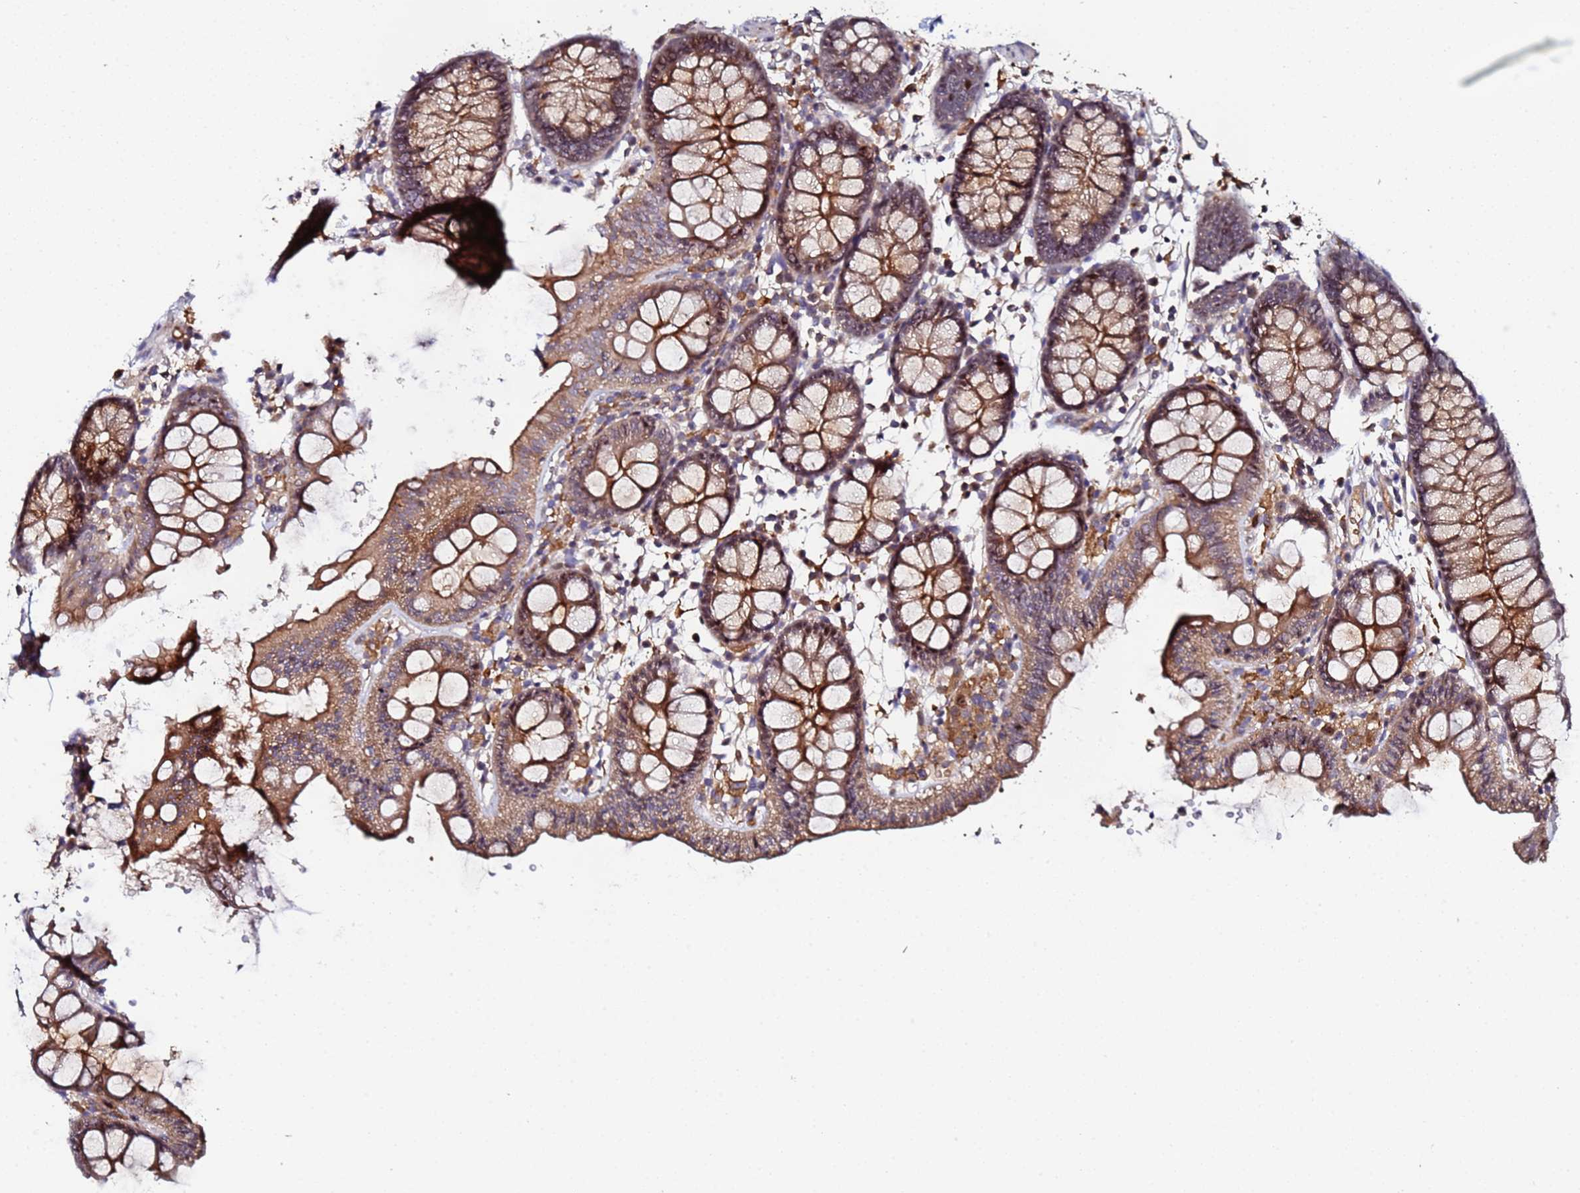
{"staining": {"intensity": "moderate", "quantity": ">75%", "location": "cytoplasmic/membranous"}, "tissue": "colon", "cell_type": "Endothelial cells", "image_type": "normal", "snomed": [{"axis": "morphology", "description": "Normal tissue, NOS"}, {"axis": "topography", "description": "Colon"}], "caption": "The micrograph reveals immunohistochemical staining of normal colon. There is moderate cytoplasmic/membranous staining is present in approximately >75% of endothelial cells. (Stains: DAB in brown, nuclei in blue, Microscopy: brightfield microscopy at high magnification).", "gene": "OSER1", "patient": {"sex": "male", "age": 75}}